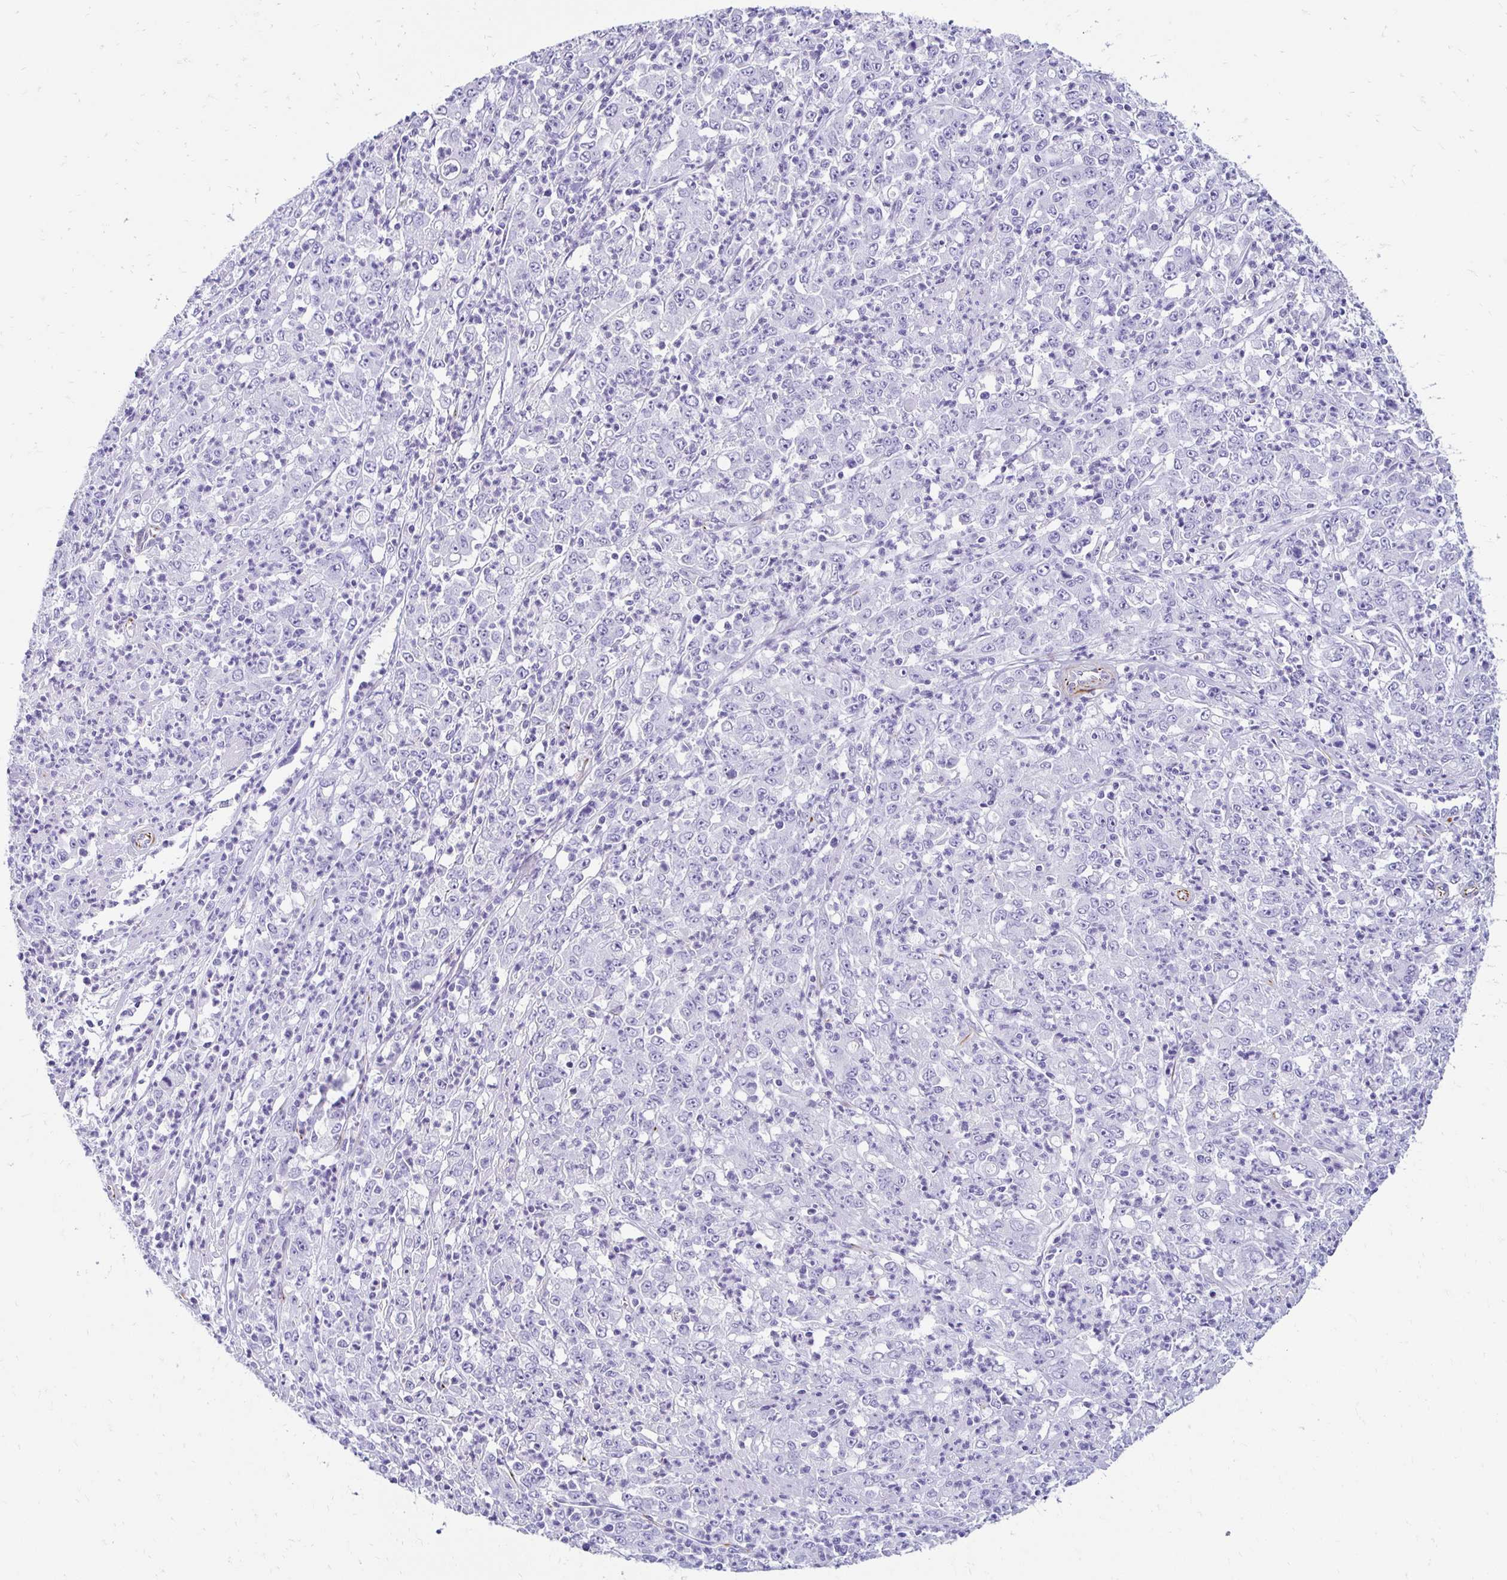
{"staining": {"intensity": "negative", "quantity": "none", "location": "none"}, "tissue": "stomach cancer", "cell_type": "Tumor cells", "image_type": "cancer", "snomed": [{"axis": "morphology", "description": "Adenocarcinoma, NOS"}, {"axis": "topography", "description": "Stomach, lower"}], "caption": "Human adenocarcinoma (stomach) stained for a protein using IHC displays no positivity in tumor cells.", "gene": "TMEM54", "patient": {"sex": "female", "age": 71}}